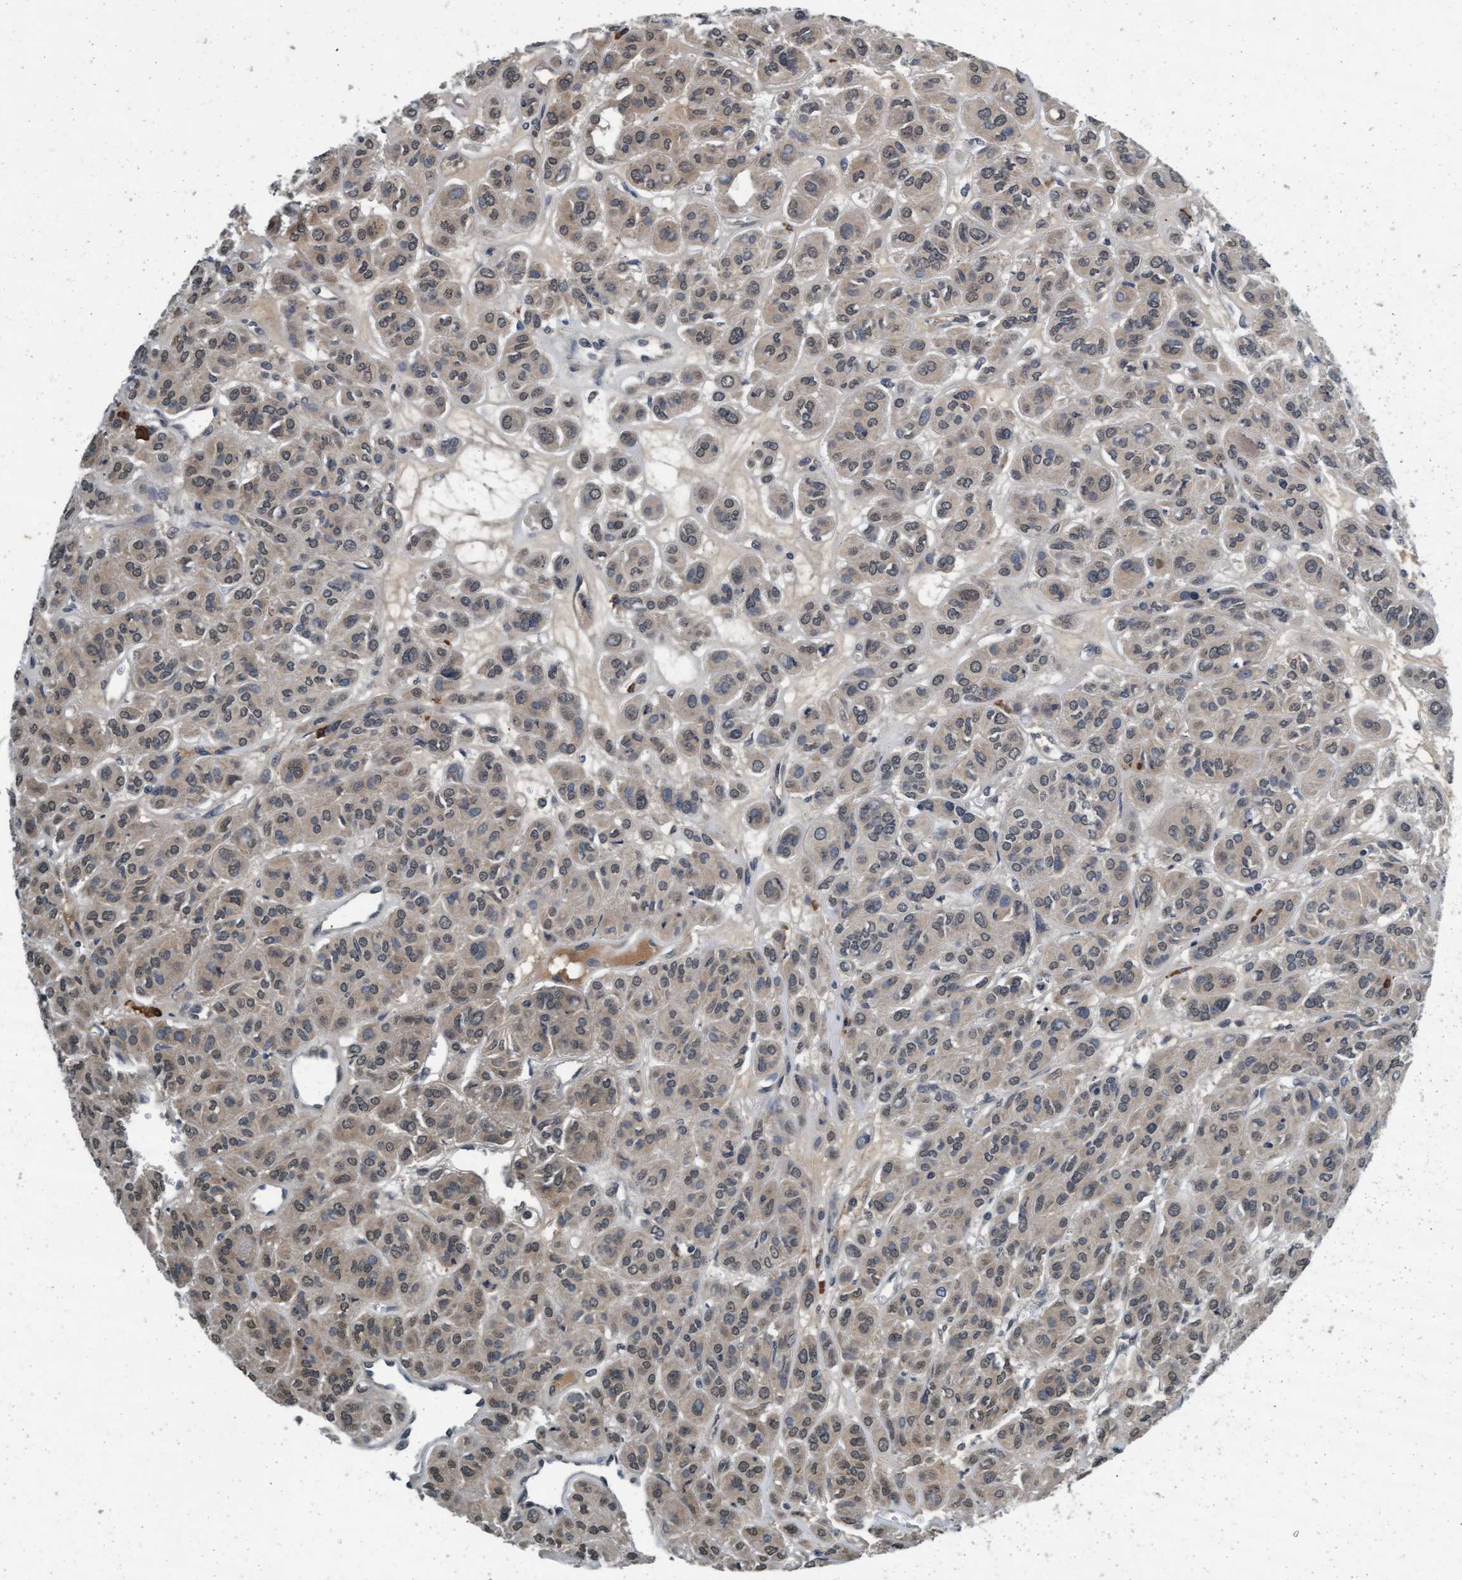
{"staining": {"intensity": "weak", "quantity": "25%-75%", "location": "cytoplasmic/membranous,nuclear"}, "tissue": "thyroid cancer", "cell_type": "Tumor cells", "image_type": "cancer", "snomed": [{"axis": "morphology", "description": "Follicular adenoma carcinoma, NOS"}, {"axis": "topography", "description": "Thyroid gland"}], "caption": "Weak cytoplasmic/membranous and nuclear protein expression is present in about 25%-75% of tumor cells in thyroid follicular adenoma carcinoma.", "gene": "WASF1", "patient": {"sex": "female", "age": 71}}